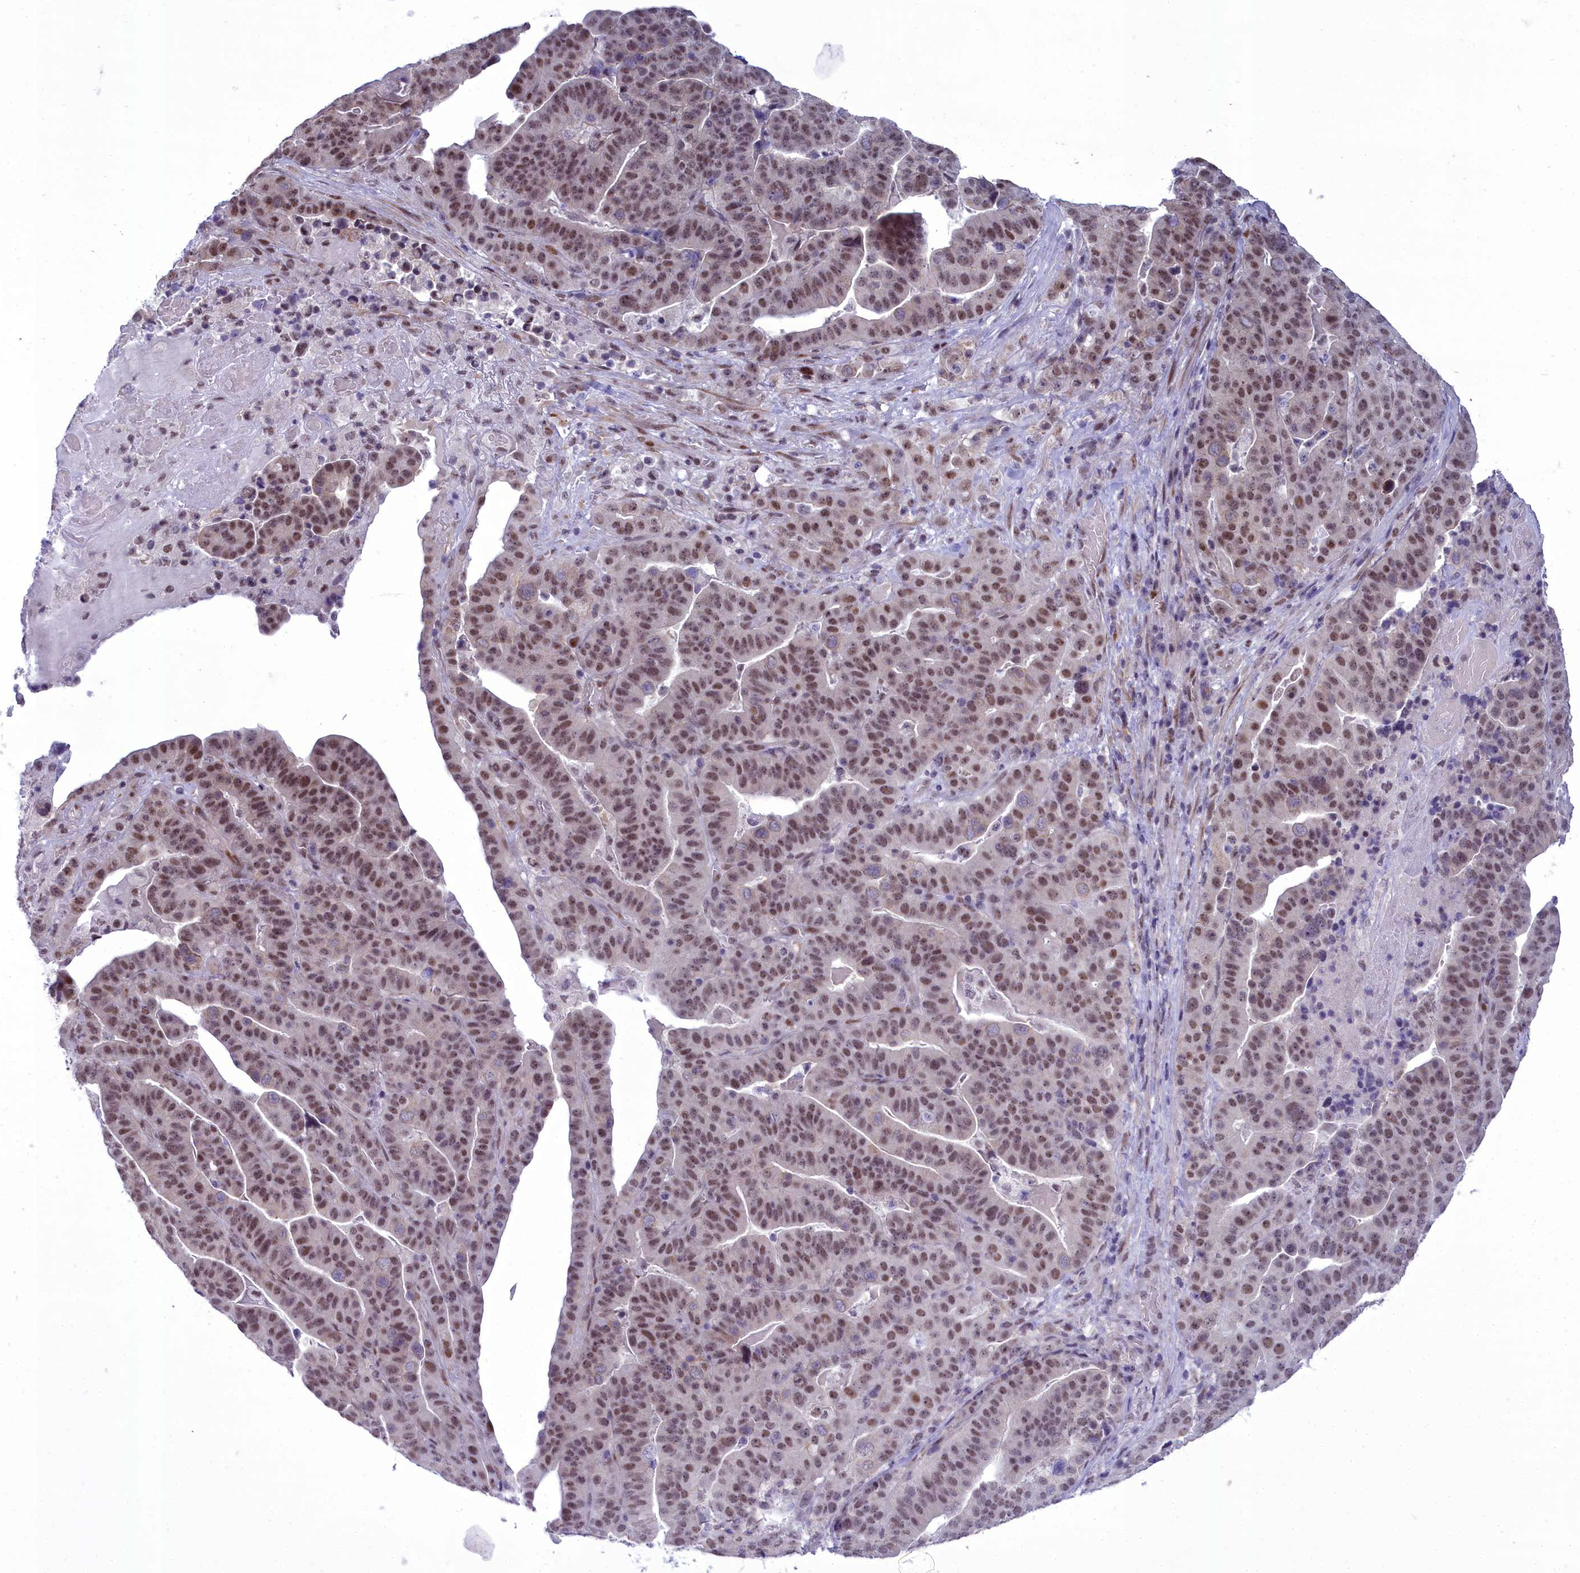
{"staining": {"intensity": "moderate", "quantity": ">75%", "location": "nuclear"}, "tissue": "stomach cancer", "cell_type": "Tumor cells", "image_type": "cancer", "snomed": [{"axis": "morphology", "description": "Adenocarcinoma, NOS"}, {"axis": "topography", "description": "Stomach"}], "caption": "Stomach cancer stained with a brown dye shows moderate nuclear positive expression in approximately >75% of tumor cells.", "gene": "CEACAM19", "patient": {"sex": "male", "age": 48}}